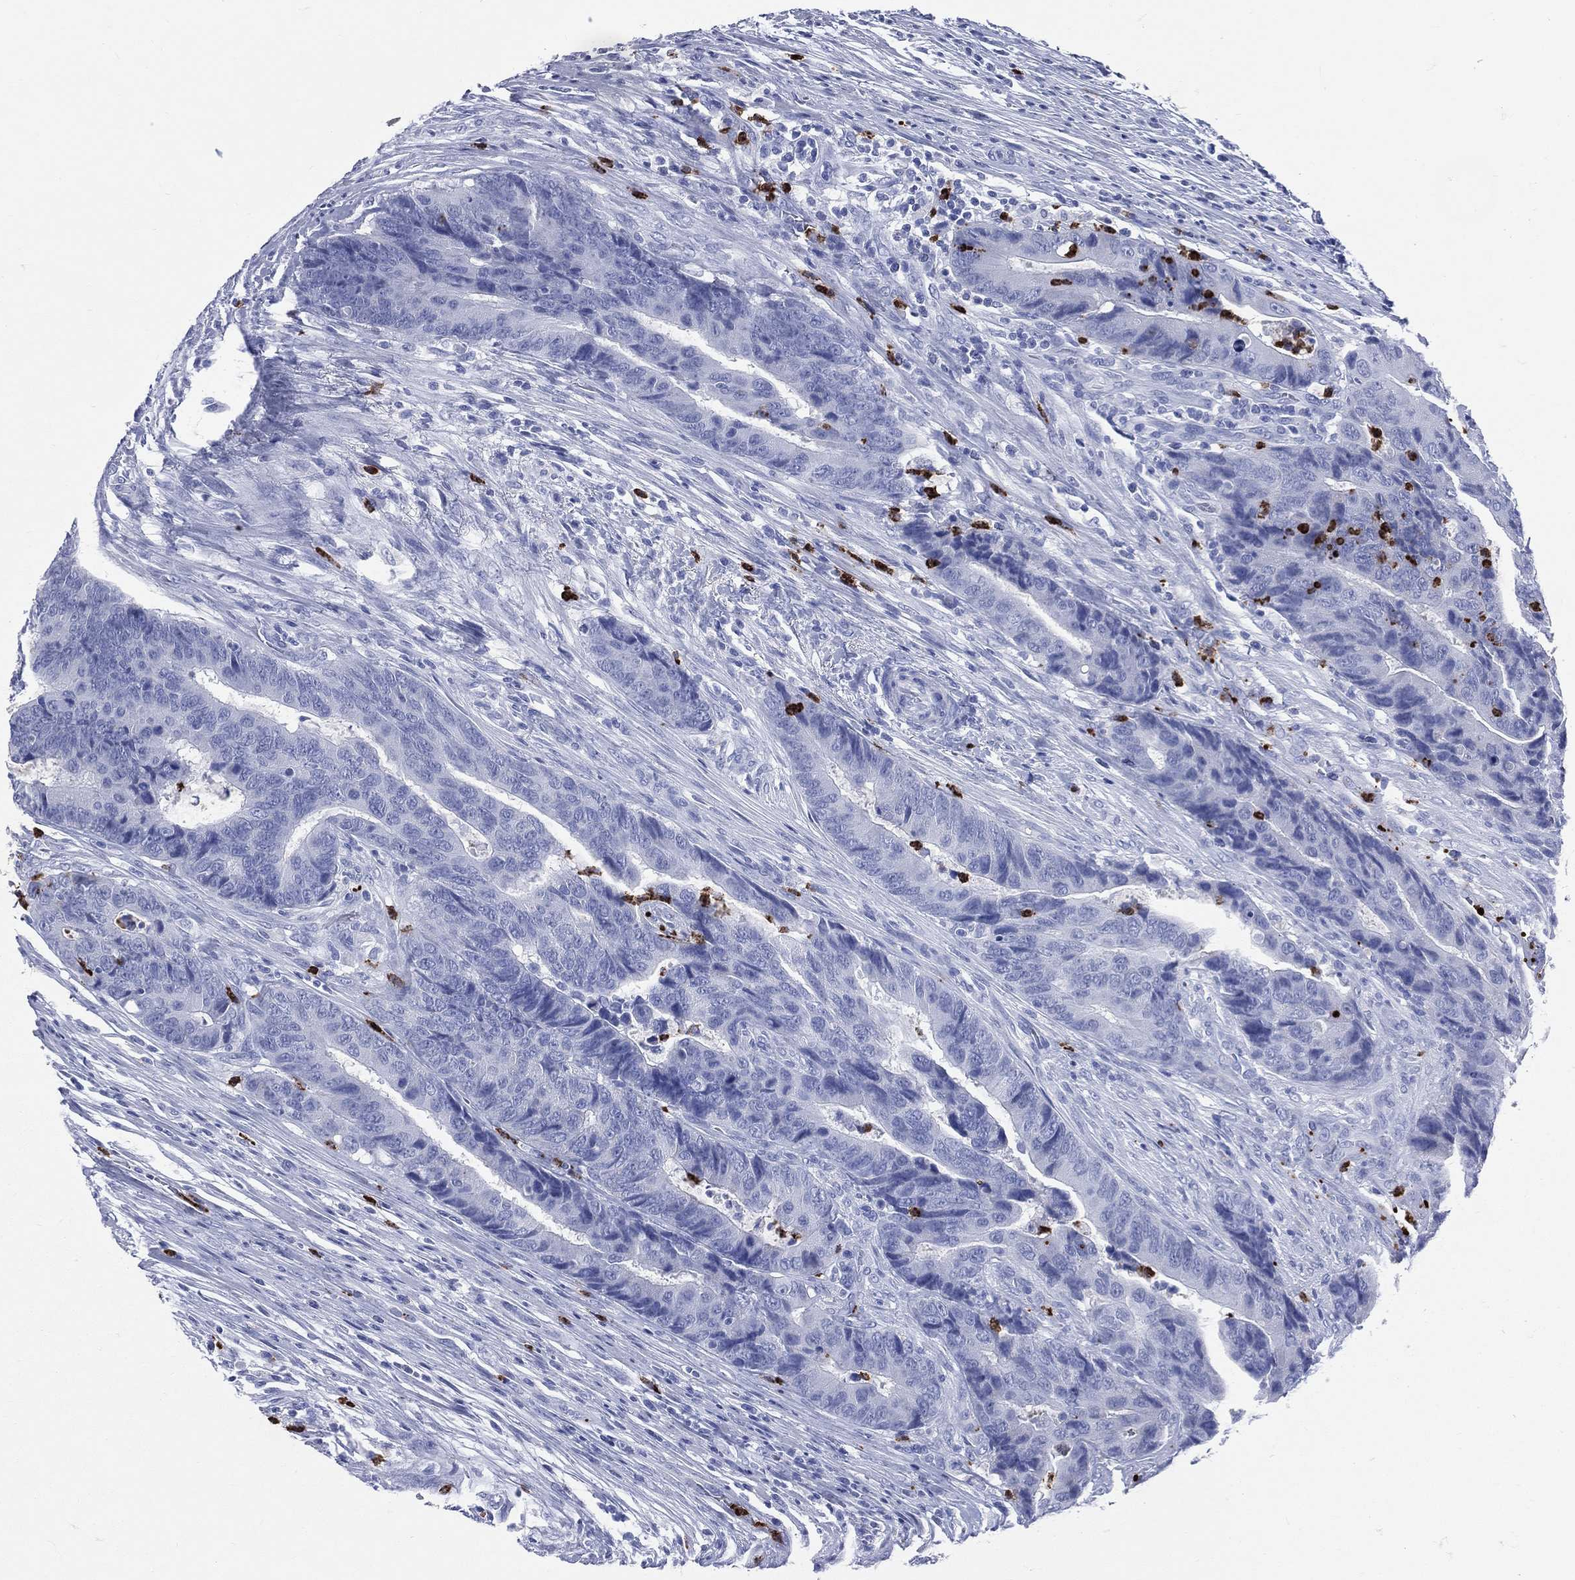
{"staining": {"intensity": "negative", "quantity": "none", "location": "none"}, "tissue": "colorectal cancer", "cell_type": "Tumor cells", "image_type": "cancer", "snomed": [{"axis": "morphology", "description": "Adenocarcinoma, NOS"}, {"axis": "topography", "description": "Colon"}], "caption": "The immunohistochemistry histopathology image has no significant staining in tumor cells of colorectal cancer (adenocarcinoma) tissue. Brightfield microscopy of IHC stained with DAB (brown) and hematoxylin (blue), captured at high magnification.", "gene": "PGLYRP1", "patient": {"sex": "female", "age": 56}}